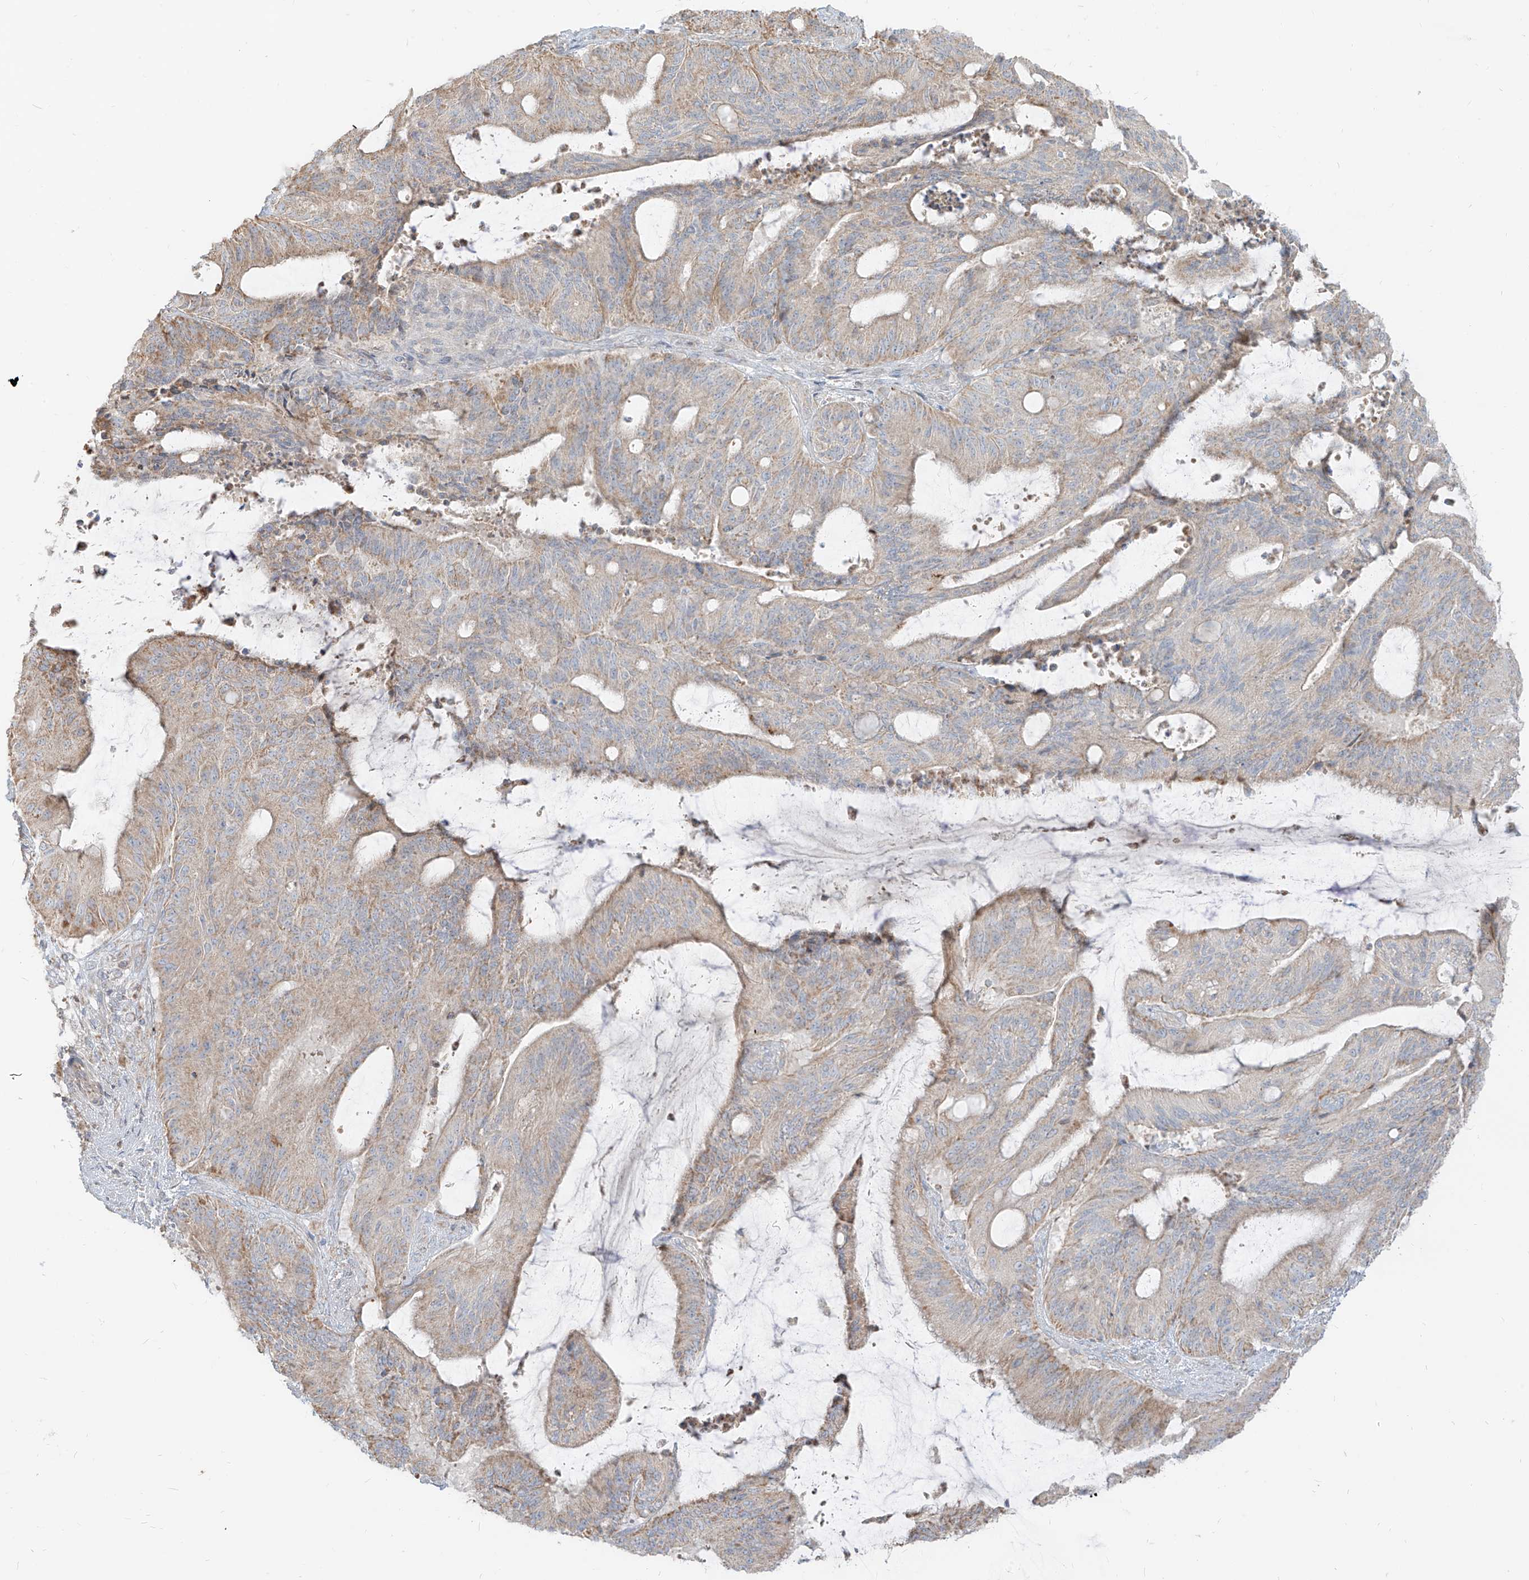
{"staining": {"intensity": "moderate", "quantity": "25%-75%", "location": "cytoplasmic/membranous"}, "tissue": "liver cancer", "cell_type": "Tumor cells", "image_type": "cancer", "snomed": [{"axis": "morphology", "description": "Normal tissue, NOS"}, {"axis": "morphology", "description": "Cholangiocarcinoma"}, {"axis": "topography", "description": "Liver"}, {"axis": "topography", "description": "Peripheral nerve tissue"}], "caption": "IHC photomicrograph of human liver cancer stained for a protein (brown), which exhibits medium levels of moderate cytoplasmic/membranous staining in approximately 25%-75% of tumor cells.", "gene": "ZIM3", "patient": {"sex": "female", "age": 73}}